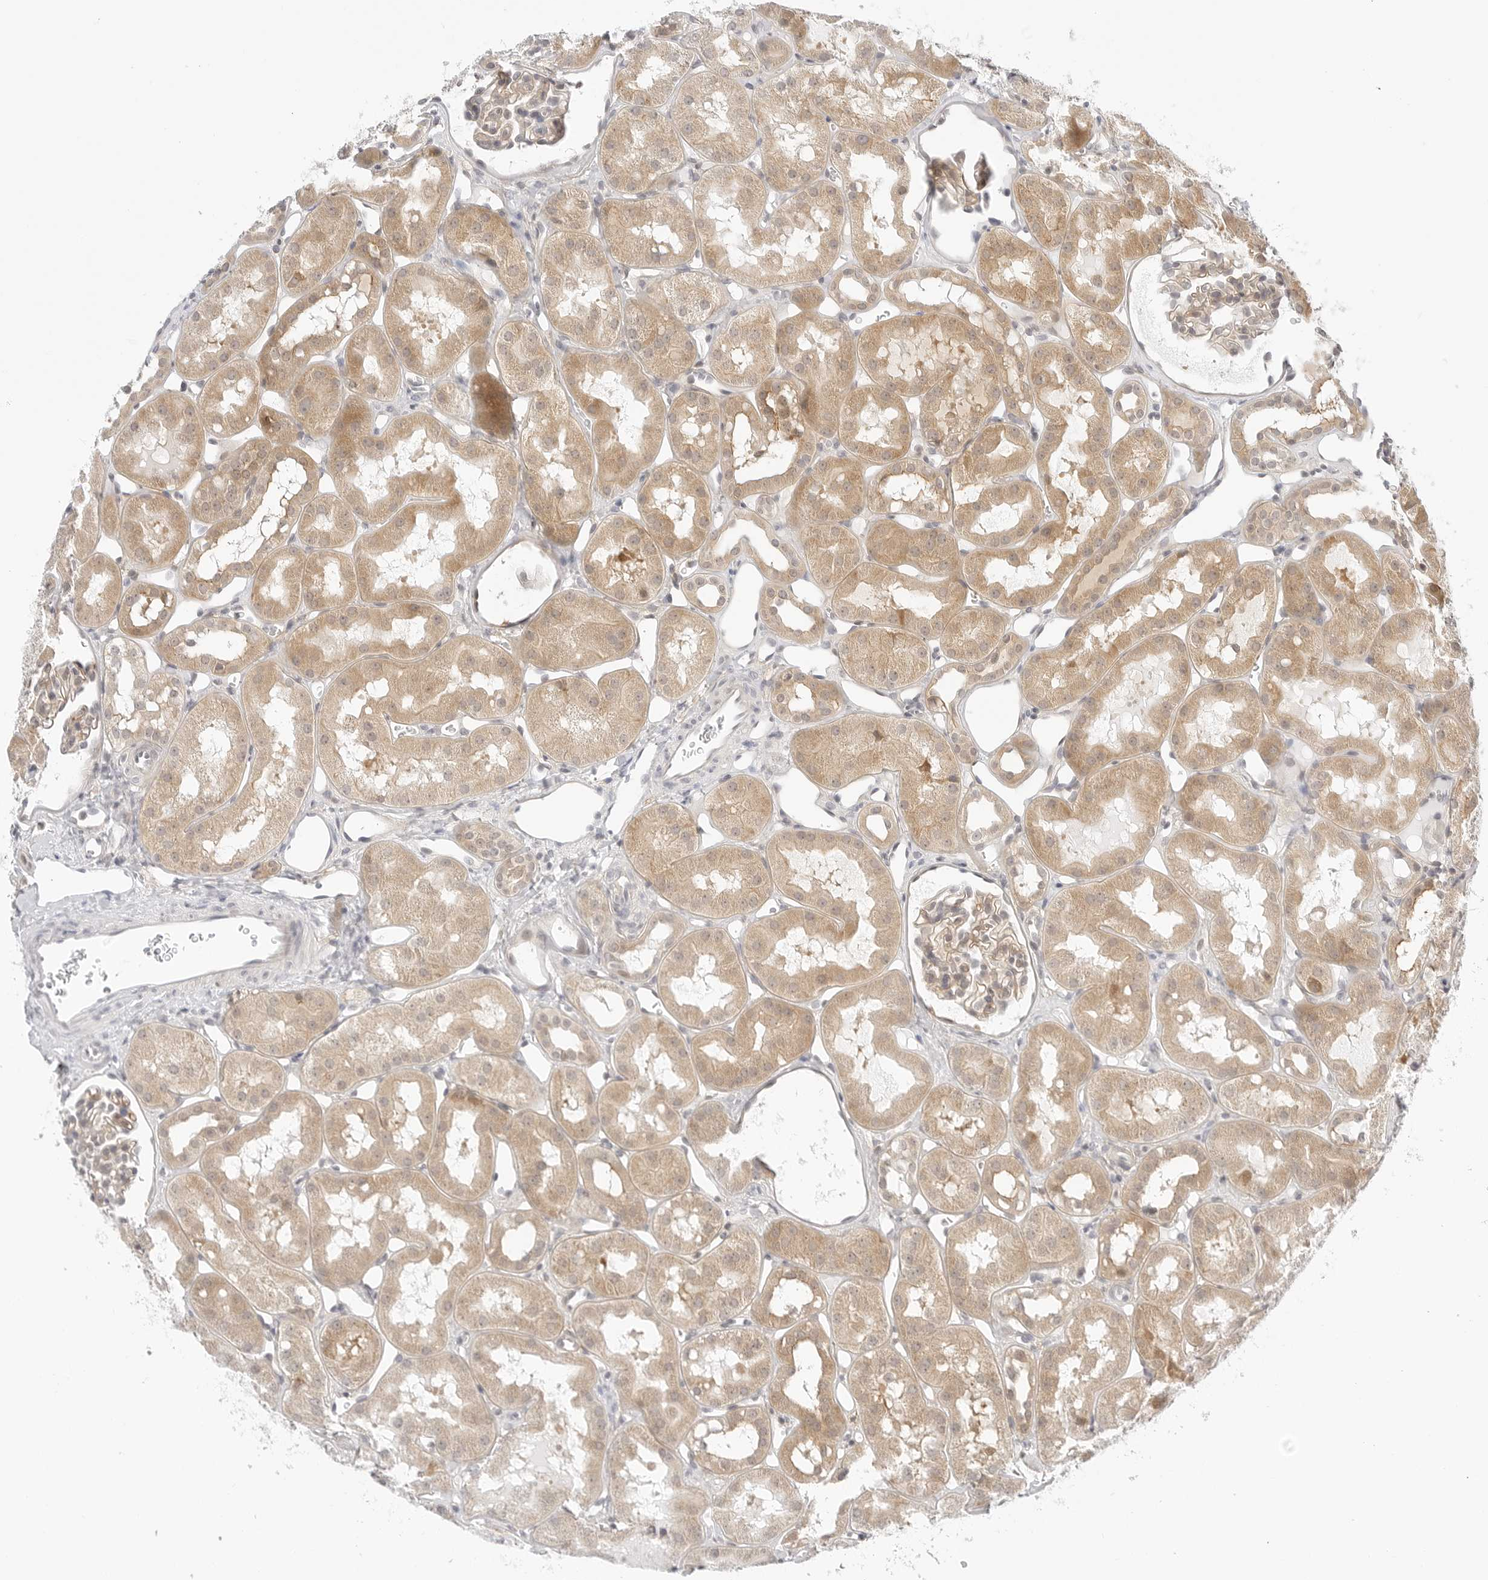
{"staining": {"intensity": "moderate", "quantity": "25%-75%", "location": "cytoplasmic/membranous"}, "tissue": "kidney", "cell_type": "Cells in glomeruli", "image_type": "normal", "snomed": [{"axis": "morphology", "description": "Normal tissue, NOS"}, {"axis": "topography", "description": "Kidney"}], "caption": "This micrograph demonstrates immunohistochemistry (IHC) staining of normal human kidney, with medium moderate cytoplasmic/membranous expression in about 25%-75% of cells in glomeruli.", "gene": "TCP1", "patient": {"sex": "male", "age": 16}}